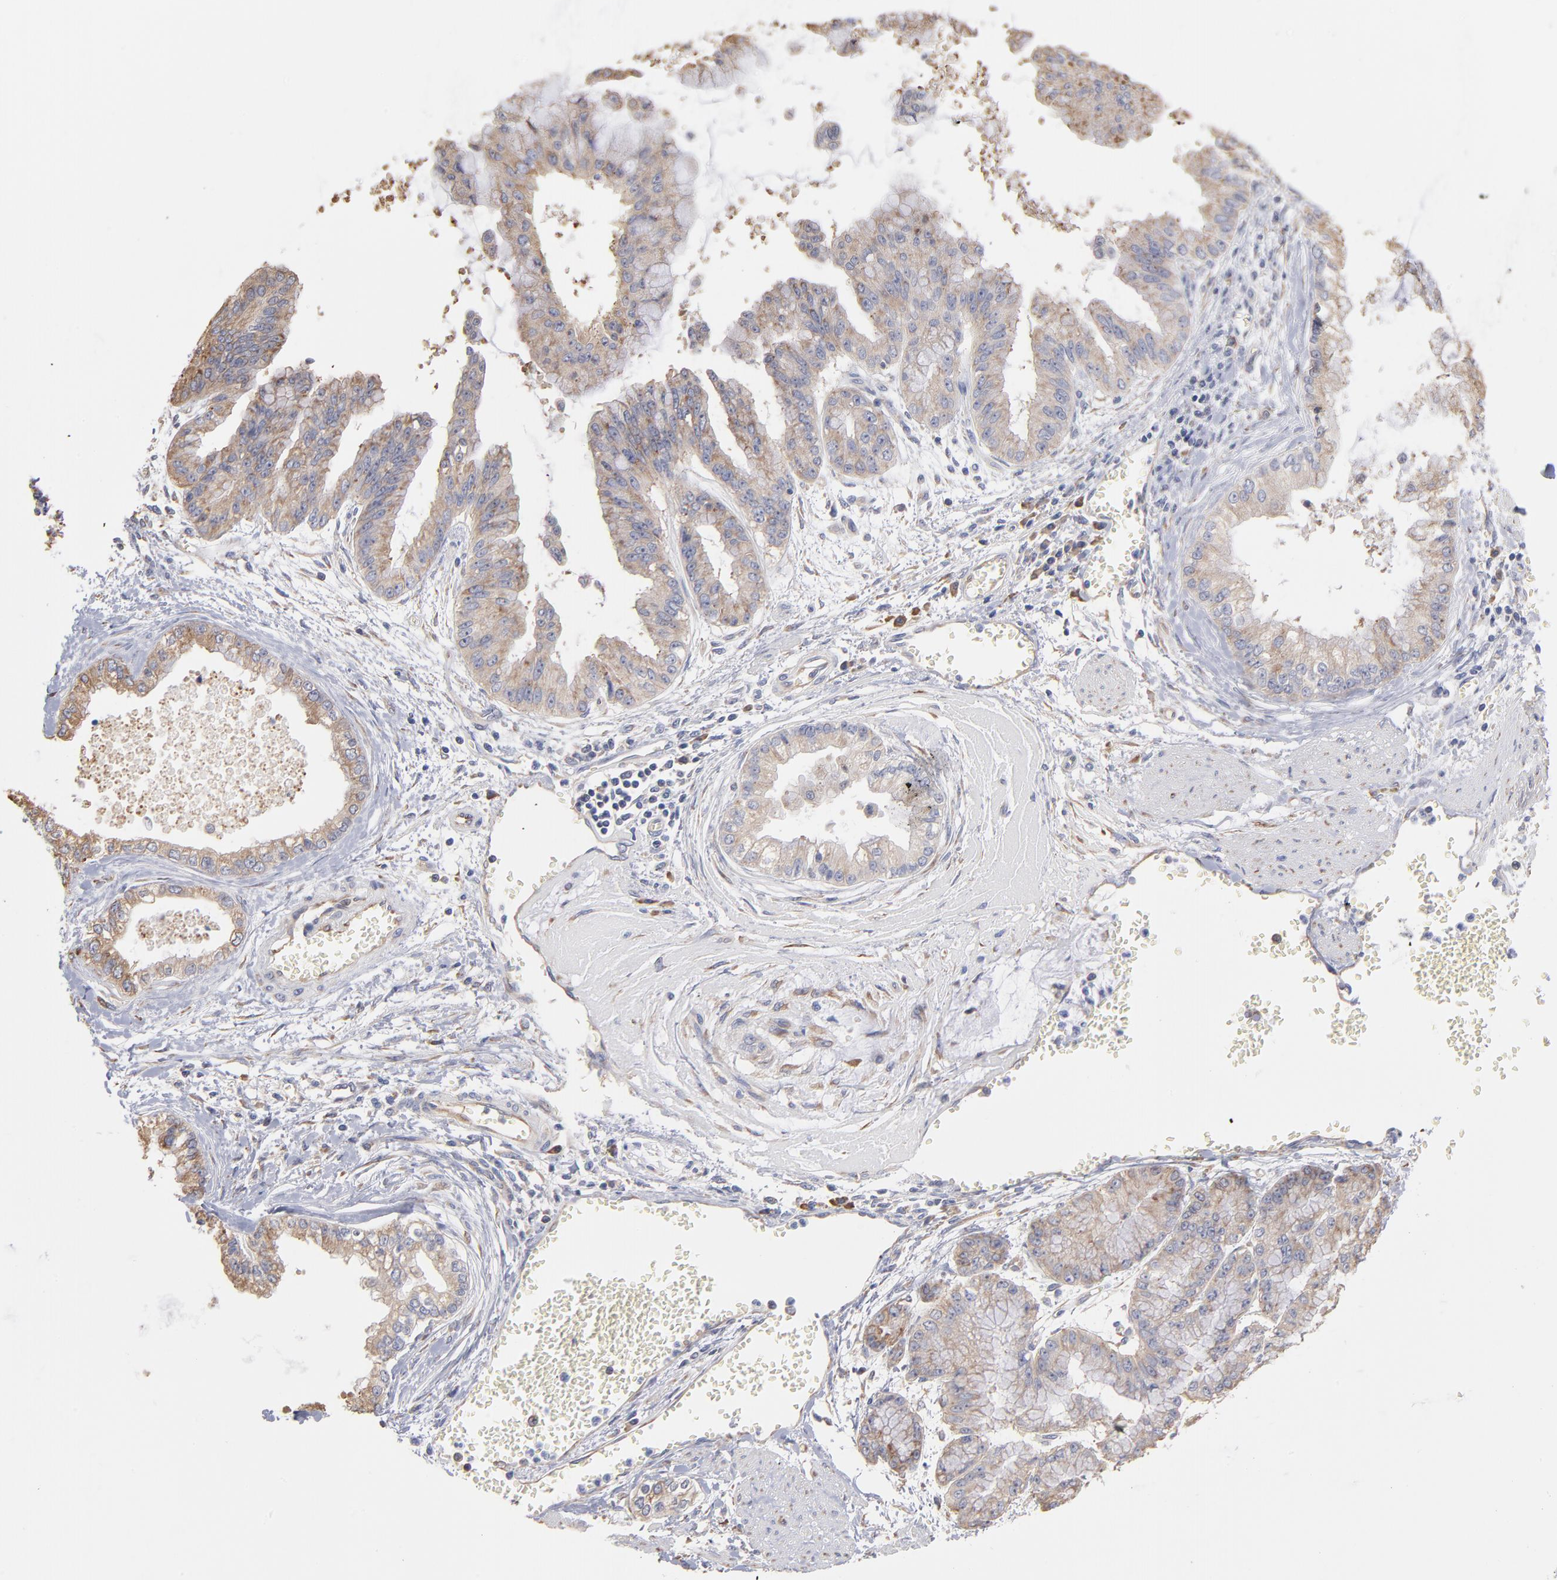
{"staining": {"intensity": "weak", "quantity": "25%-75%", "location": "cytoplasmic/membranous"}, "tissue": "liver cancer", "cell_type": "Tumor cells", "image_type": "cancer", "snomed": [{"axis": "morphology", "description": "Cholangiocarcinoma"}, {"axis": "topography", "description": "Liver"}], "caption": "IHC micrograph of human liver cholangiocarcinoma stained for a protein (brown), which shows low levels of weak cytoplasmic/membranous staining in approximately 25%-75% of tumor cells.", "gene": "RPL9", "patient": {"sex": "female", "age": 79}}